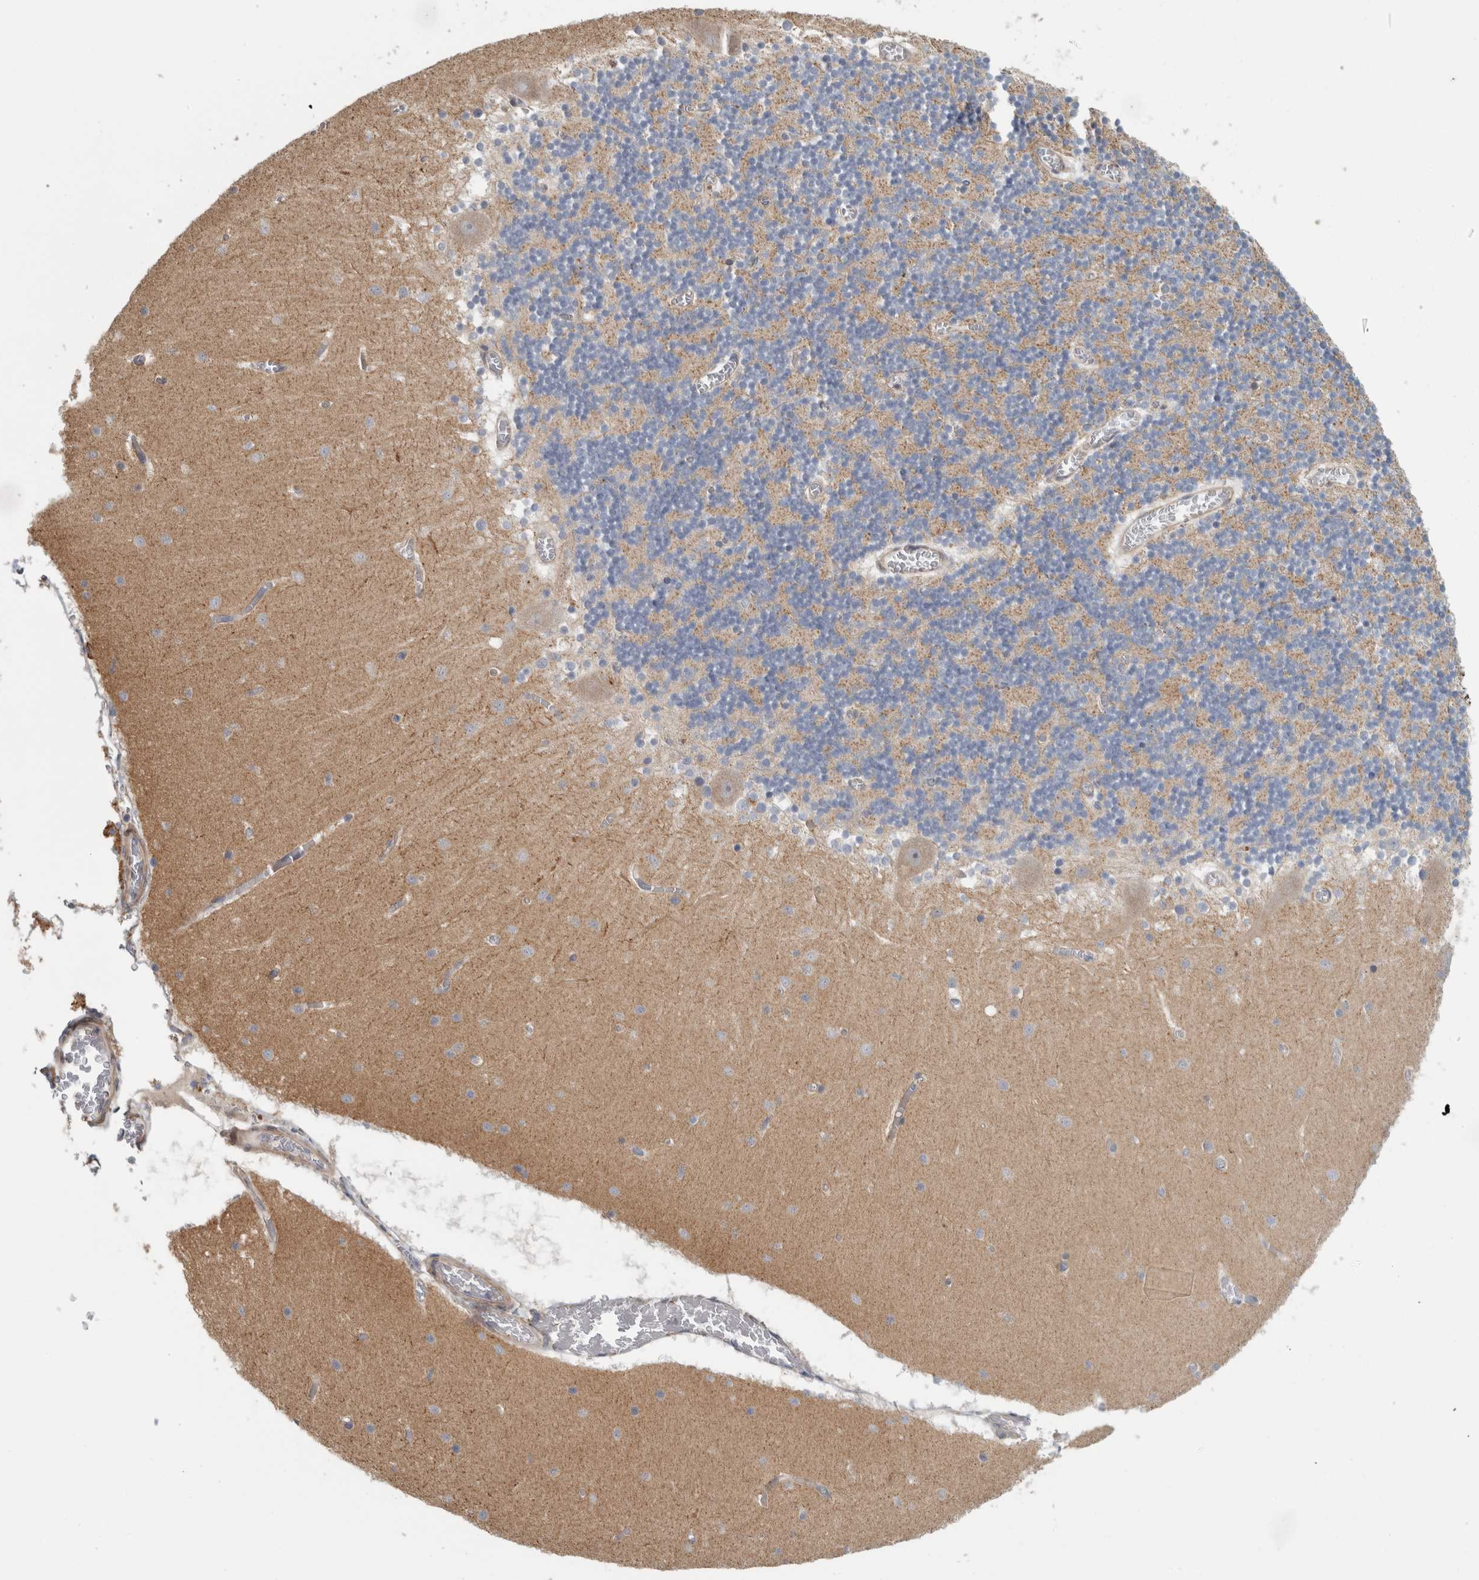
{"staining": {"intensity": "negative", "quantity": "none", "location": "none"}, "tissue": "cerebellum", "cell_type": "Cells in granular layer", "image_type": "normal", "snomed": [{"axis": "morphology", "description": "Normal tissue, NOS"}, {"axis": "topography", "description": "Cerebellum"}], "caption": "The photomicrograph displays no significant staining in cells in granular layer of cerebellum.", "gene": "ZNF804B", "patient": {"sex": "female", "age": 28}}